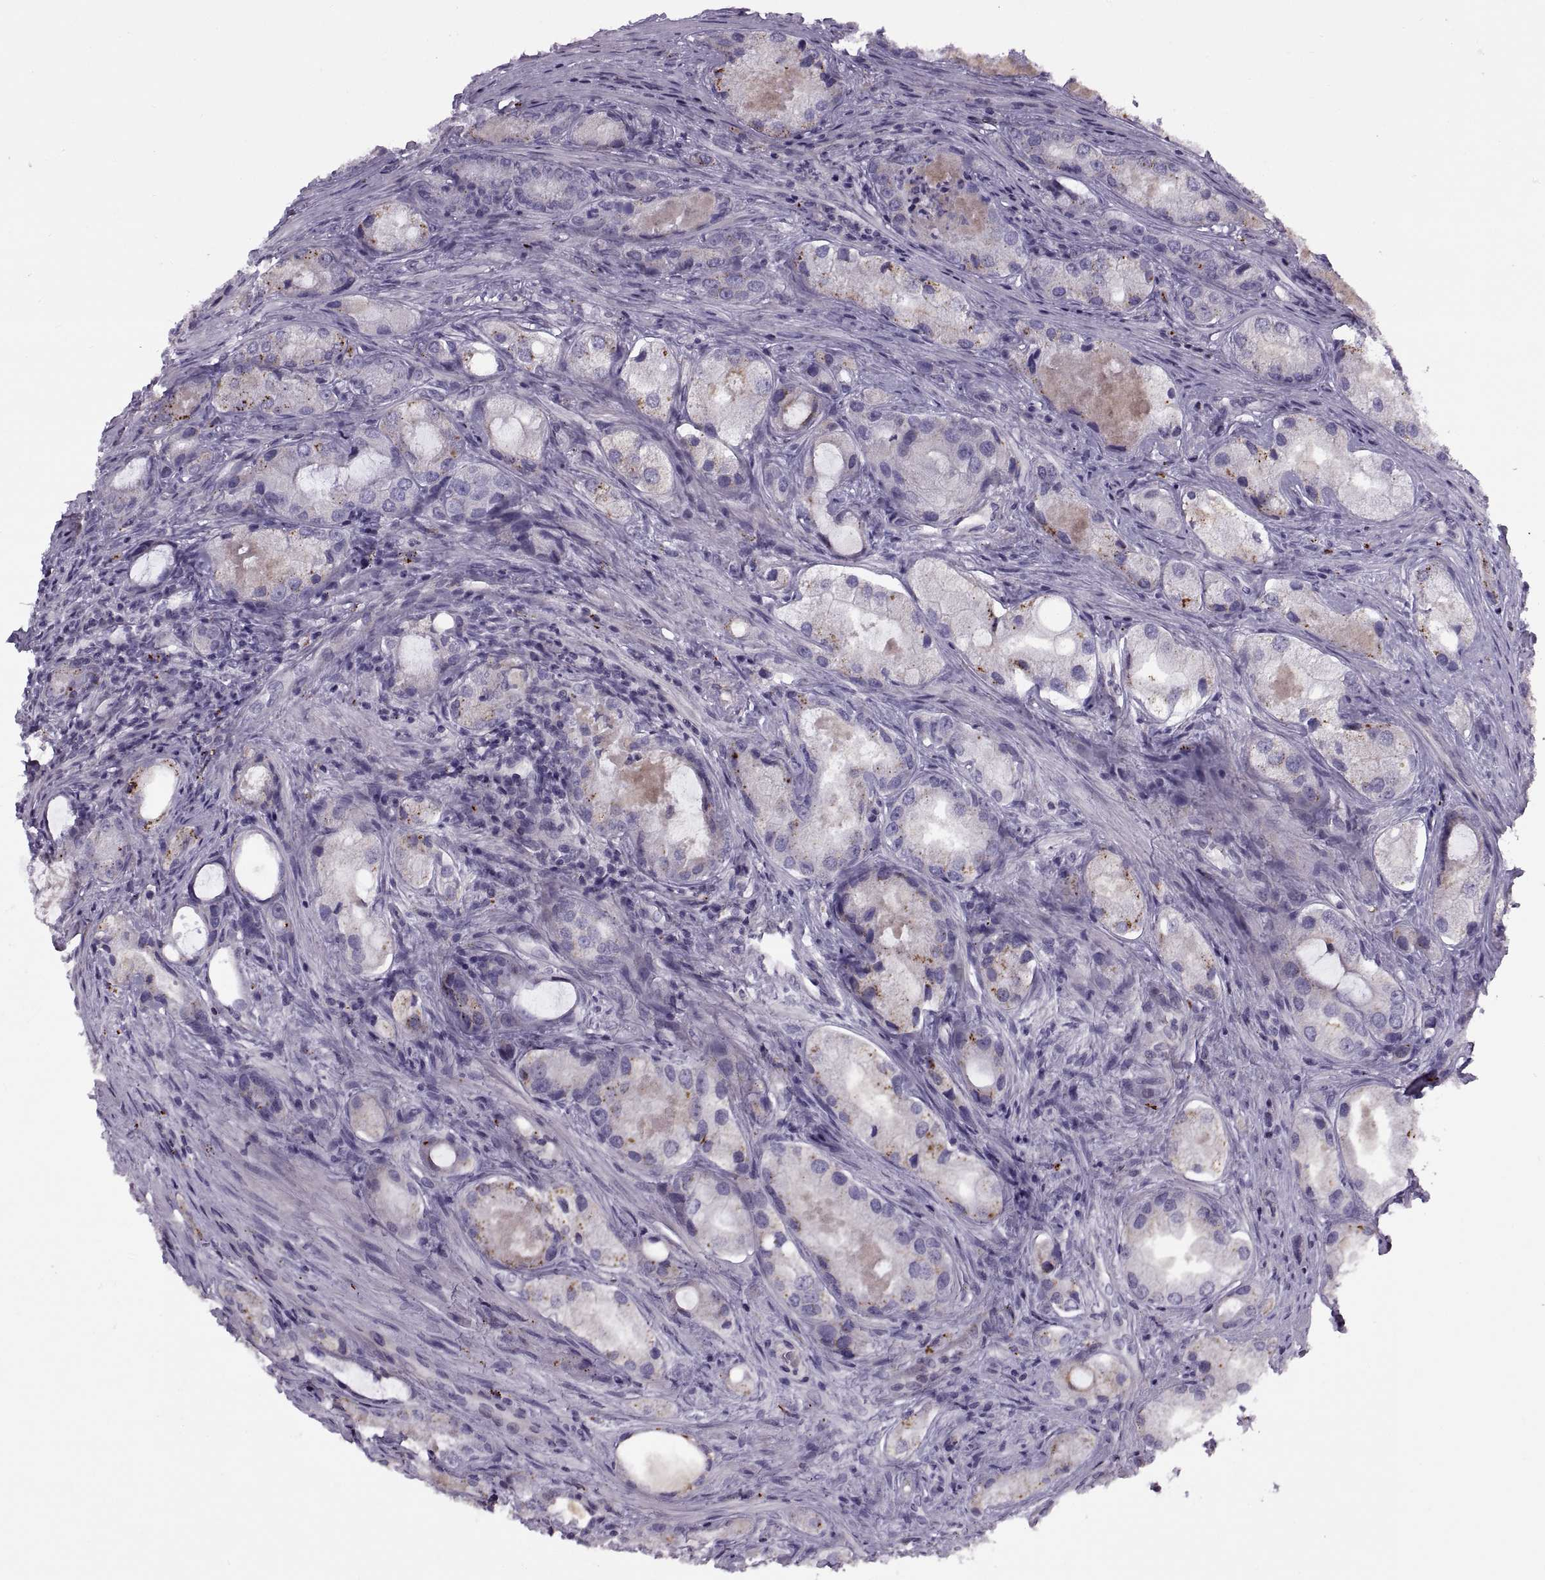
{"staining": {"intensity": "negative", "quantity": "none", "location": "none"}, "tissue": "prostate cancer", "cell_type": "Tumor cells", "image_type": "cancer", "snomed": [{"axis": "morphology", "description": "Adenocarcinoma, Low grade"}, {"axis": "topography", "description": "Prostate"}], "caption": "IHC of prostate cancer reveals no expression in tumor cells.", "gene": "CALCR", "patient": {"sex": "male", "age": 68}}